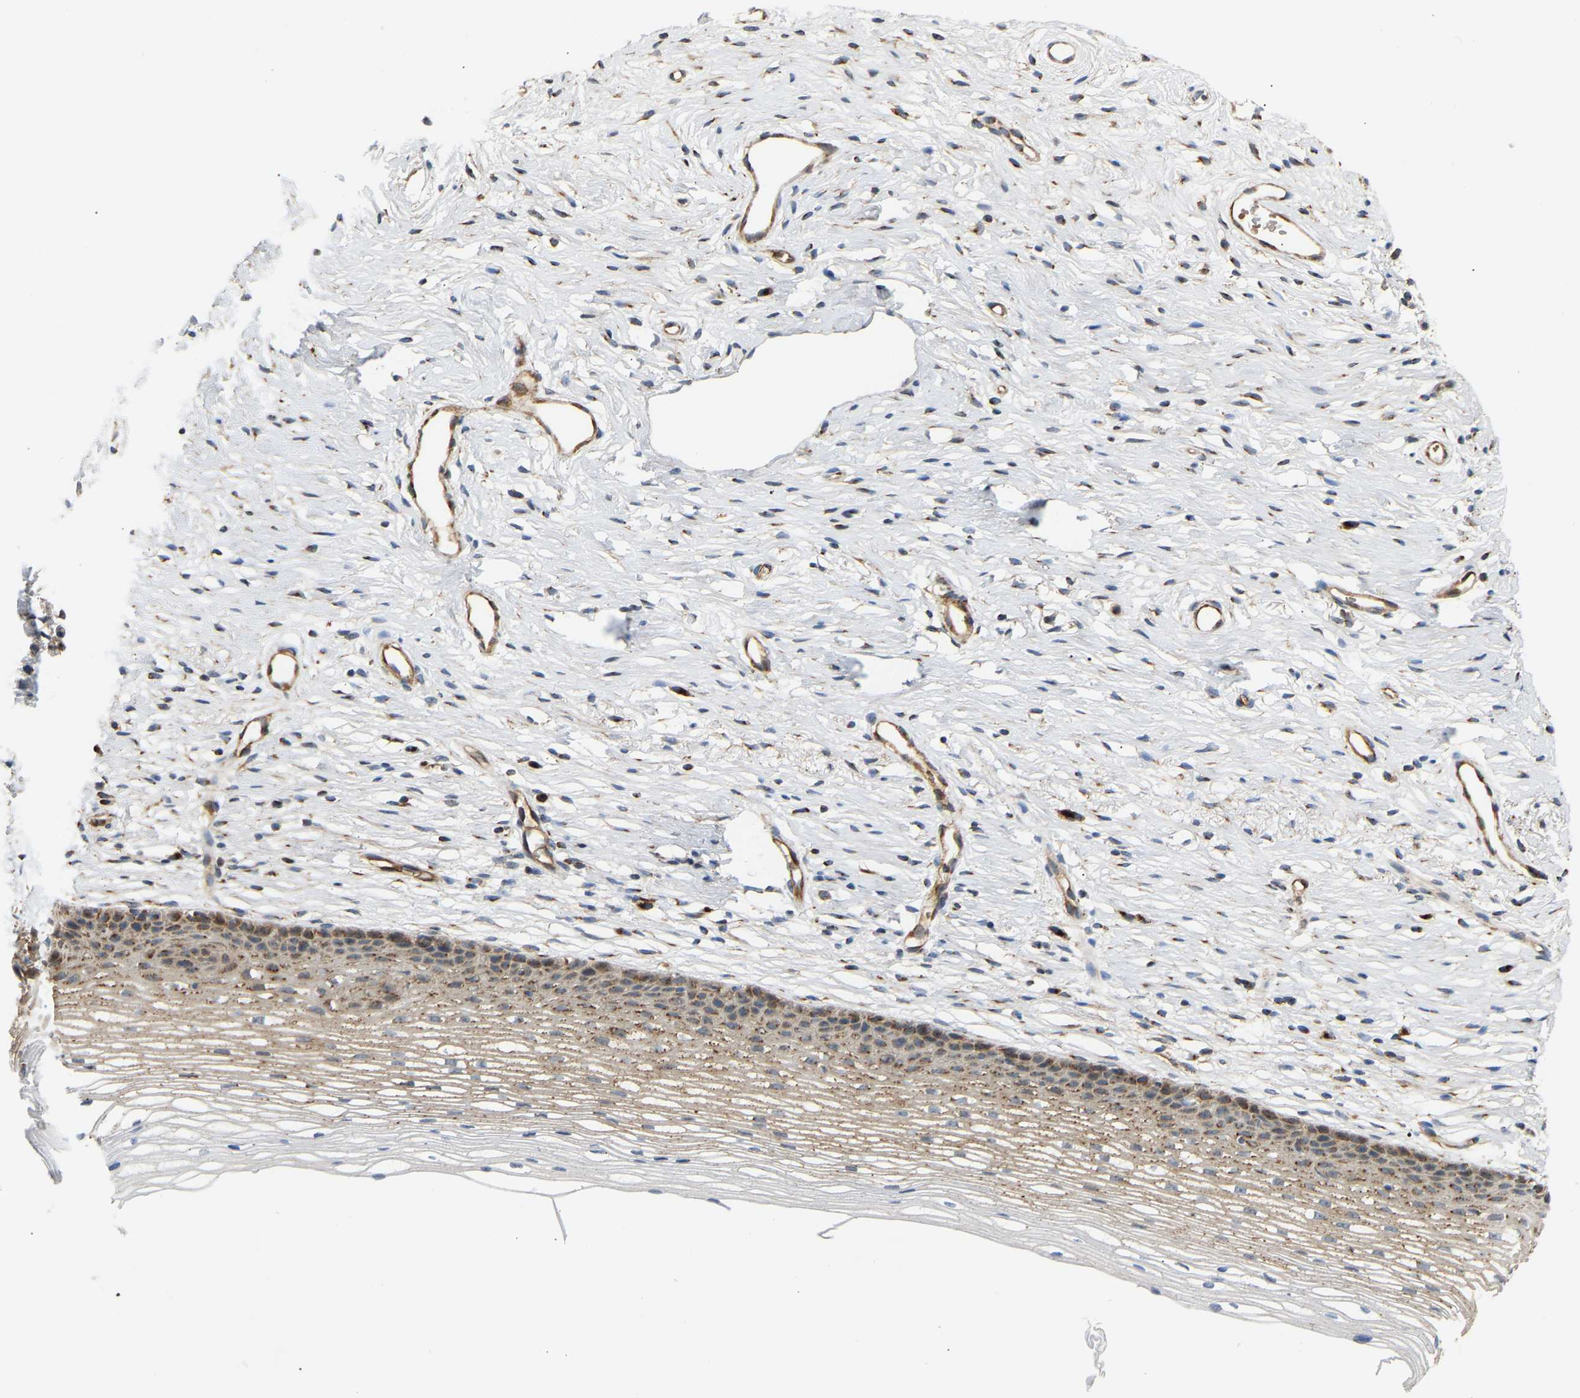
{"staining": {"intensity": "moderate", "quantity": ">75%", "location": "cytoplasmic/membranous"}, "tissue": "cervix", "cell_type": "Glandular cells", "image_type": "normal", "snomed": [{"axis": "morphology", "description": "Normal tissue, NOS"}, {"axis": "topography", "description": "Cervix"}], "caption": "Immunohistochemical staining of benign human cervix shows medium levels of moderate cytoplasmic/membranous staining in about >75% of glandular cells.", "gene": "YIPF2", "patient": {"sex": "female", "age": 77}}